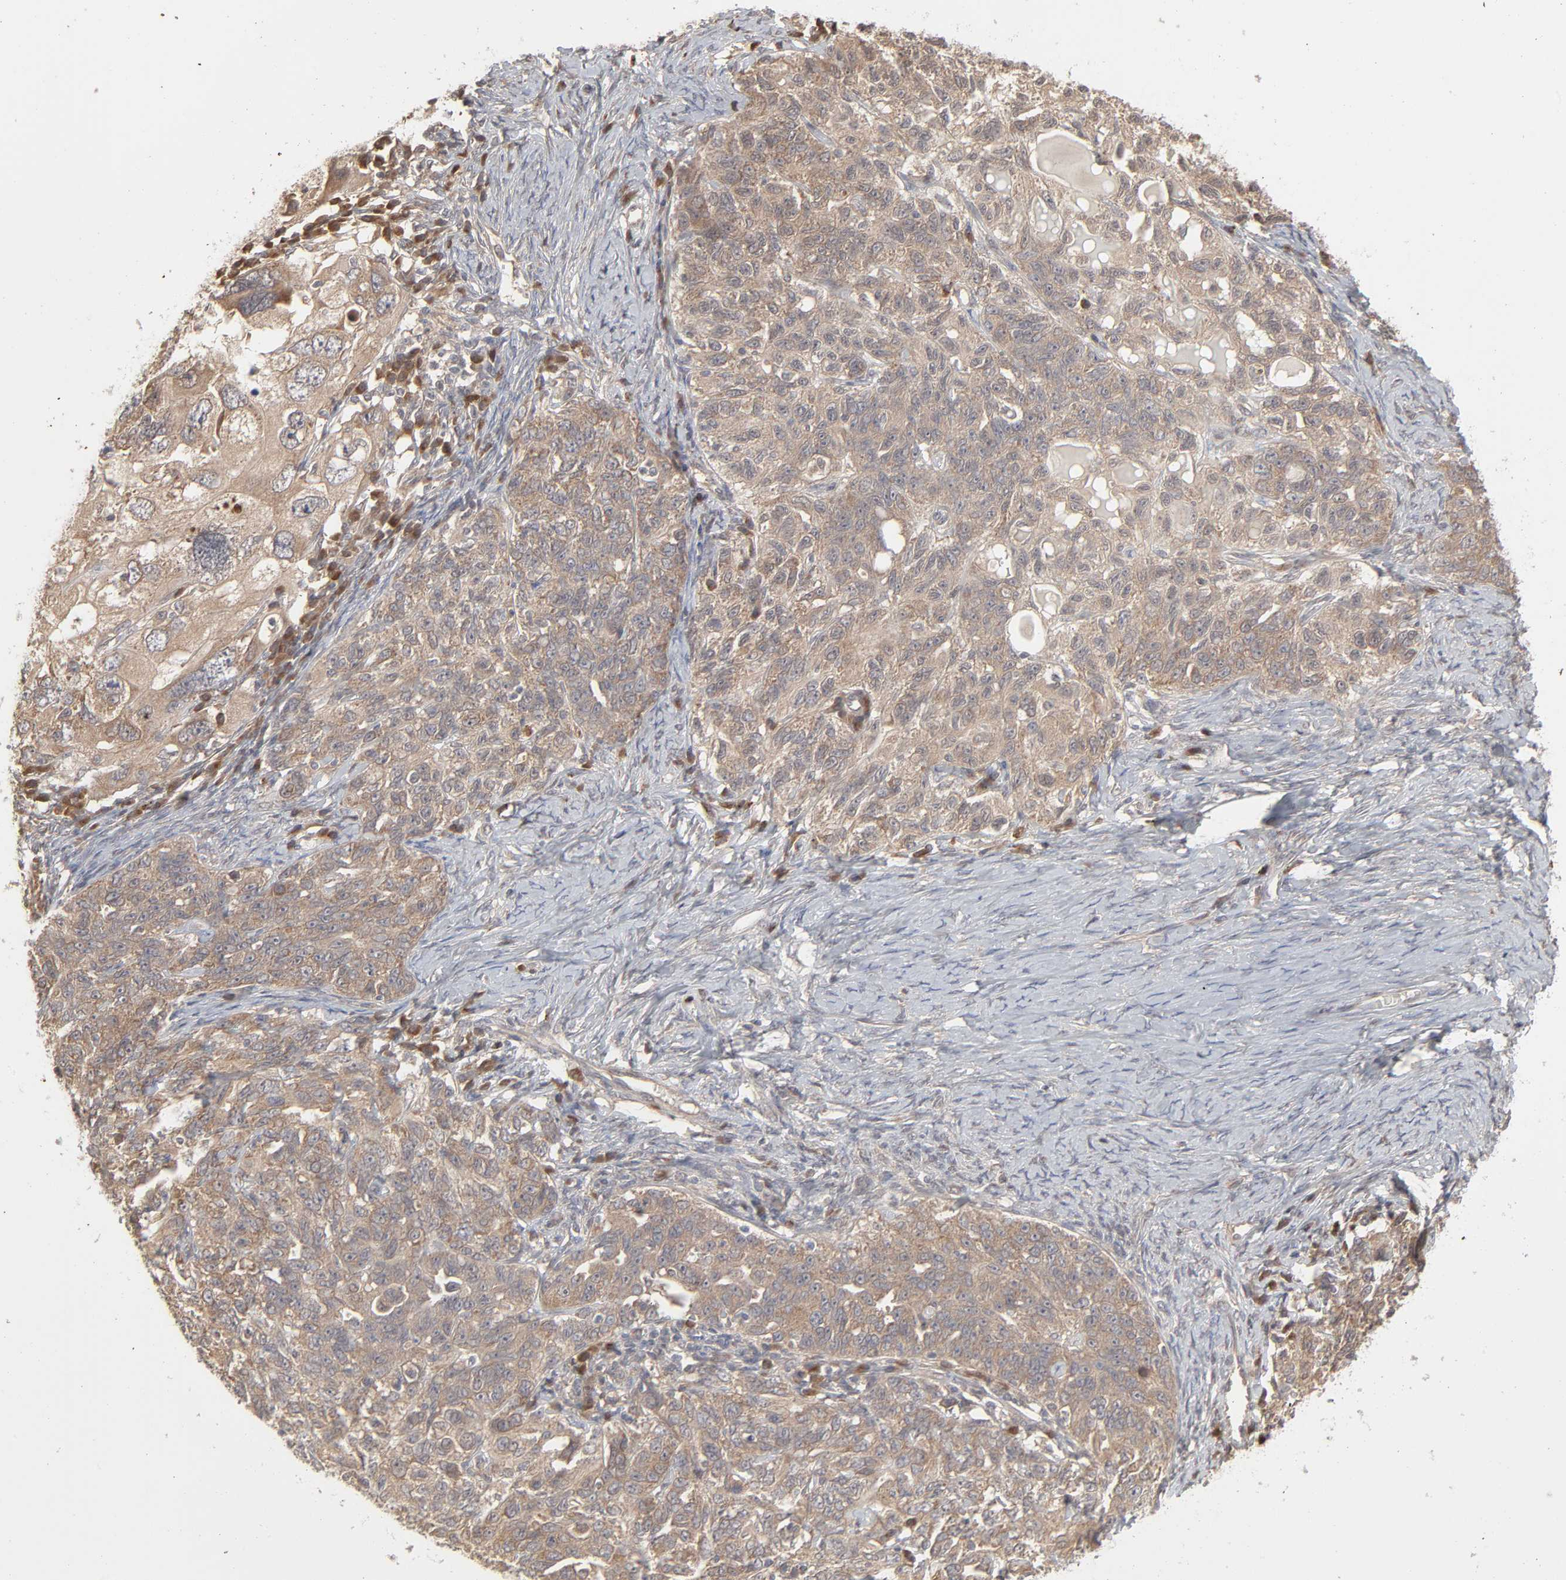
{"staining": {"intensity": "weak", "quantity": ">75%", "location": "cytoplasmic/membranous"}, "tissue": "ovarian cancer", "cell_type": "Tumor cells", "image_type": "cancer", "snomed": [{"axis": "morphology", "description": "Cystadenocarcinoma, serous, NOS"}, {"axis": "topography", "description": "Ovary"}], "caption": "This histopathology image demonstrates ovarian serous cystadenocarcinoma stained with immunohistochemistry (IHC) to label a protein in brown. The cytoplasmic/membranous of tumor cells show weak positivity for the protein. Nuclei are counter-stained blue.", "gene": "SCFD1", "patient": {"sex": "female", "age": 82}}